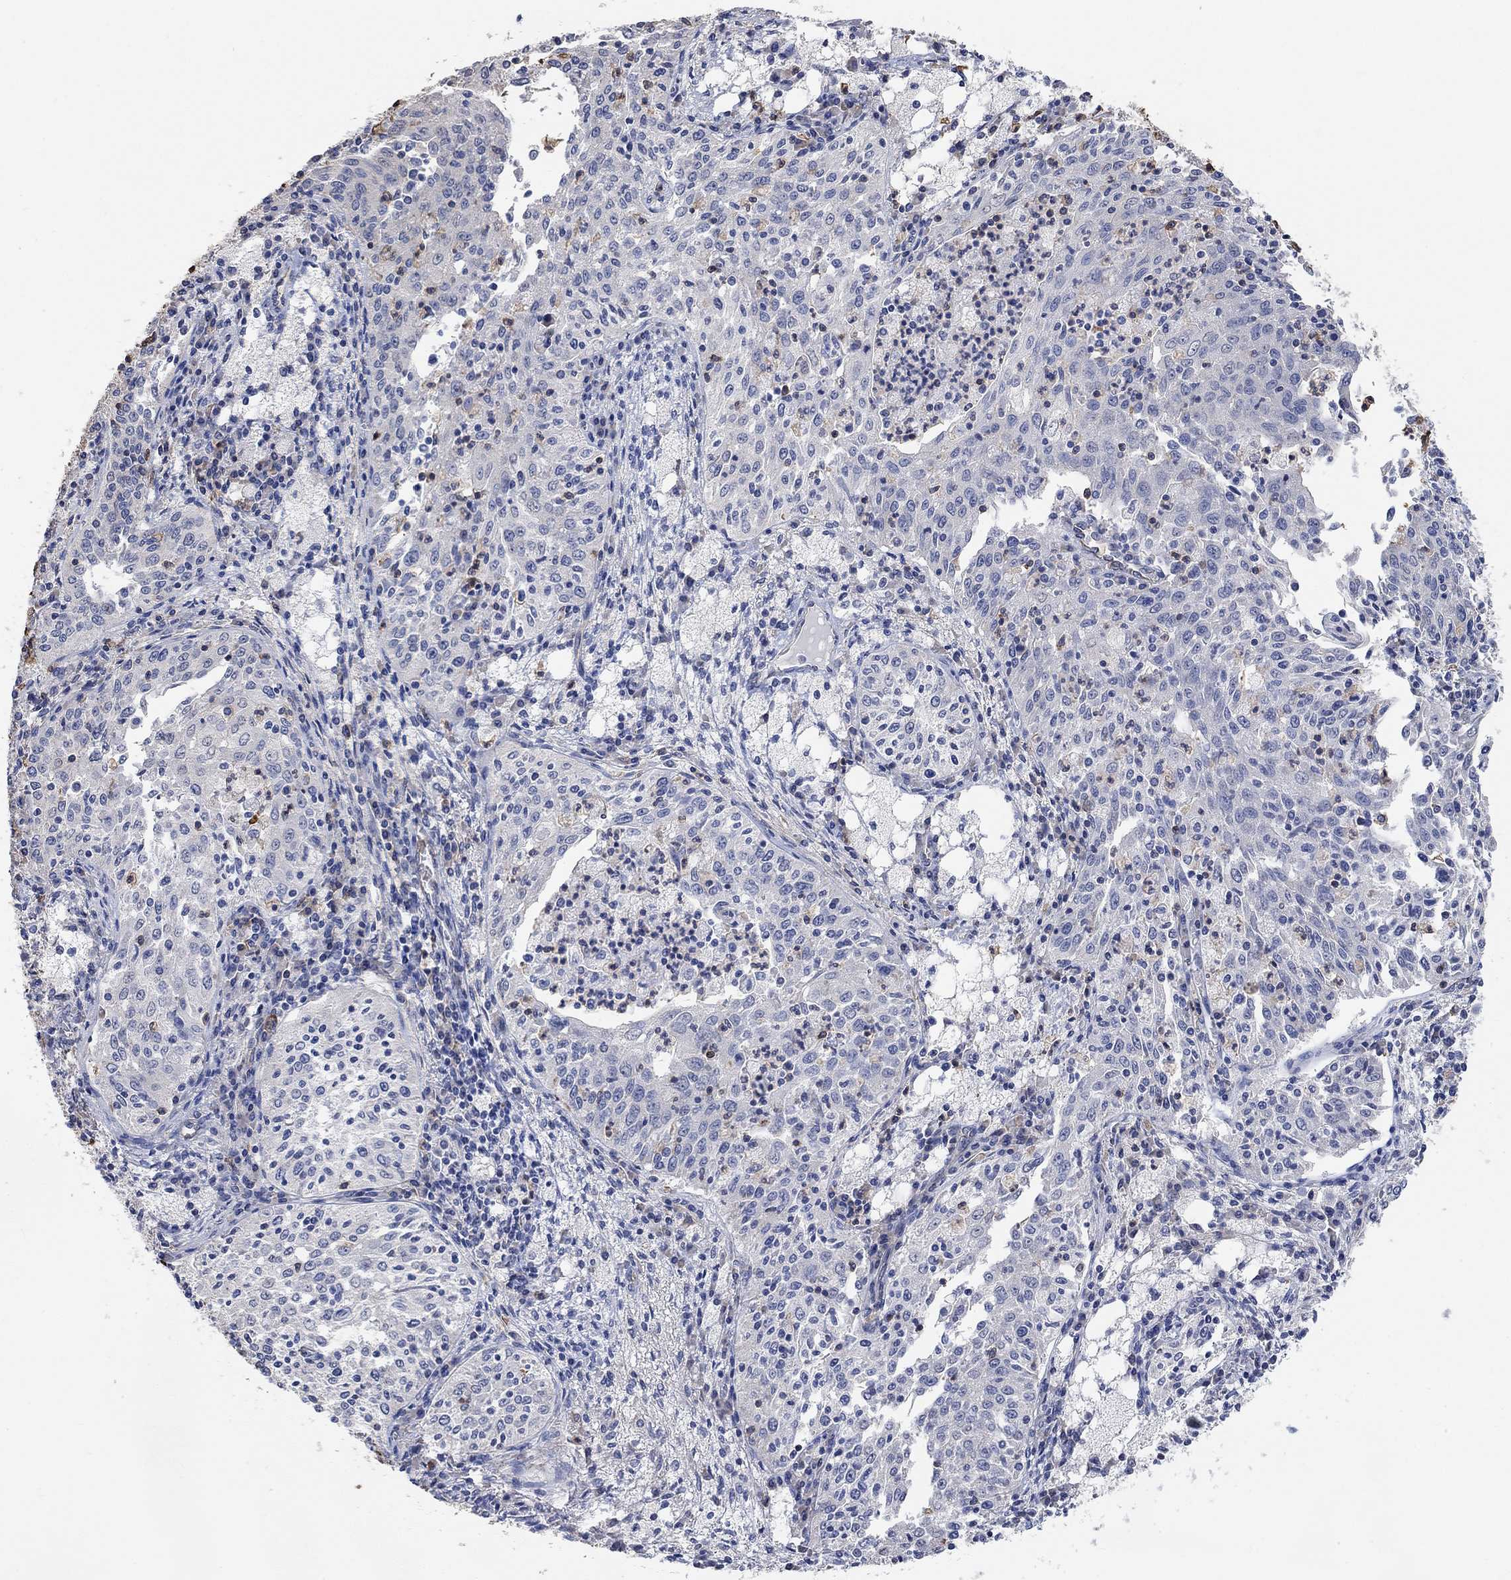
{"staining": {"intensity": "negative", "quantity": "none", "location": "none"}, "tissue": "cervical cancer", "cell_type": "Tumor cells", "image_type": "cancer", "snomed": [{"axis": "morphology", "description": "Squamous cell carcinoma, NOS"}, {"axis": "topography", "description": "Cervix"}], "caption": "Squamous cell carcinoma (cervical) stained for a protein using IHC exhibits no expression tumor cells.", "gene": "SYT16", "patient": {"sex": "female", "age": 41}}